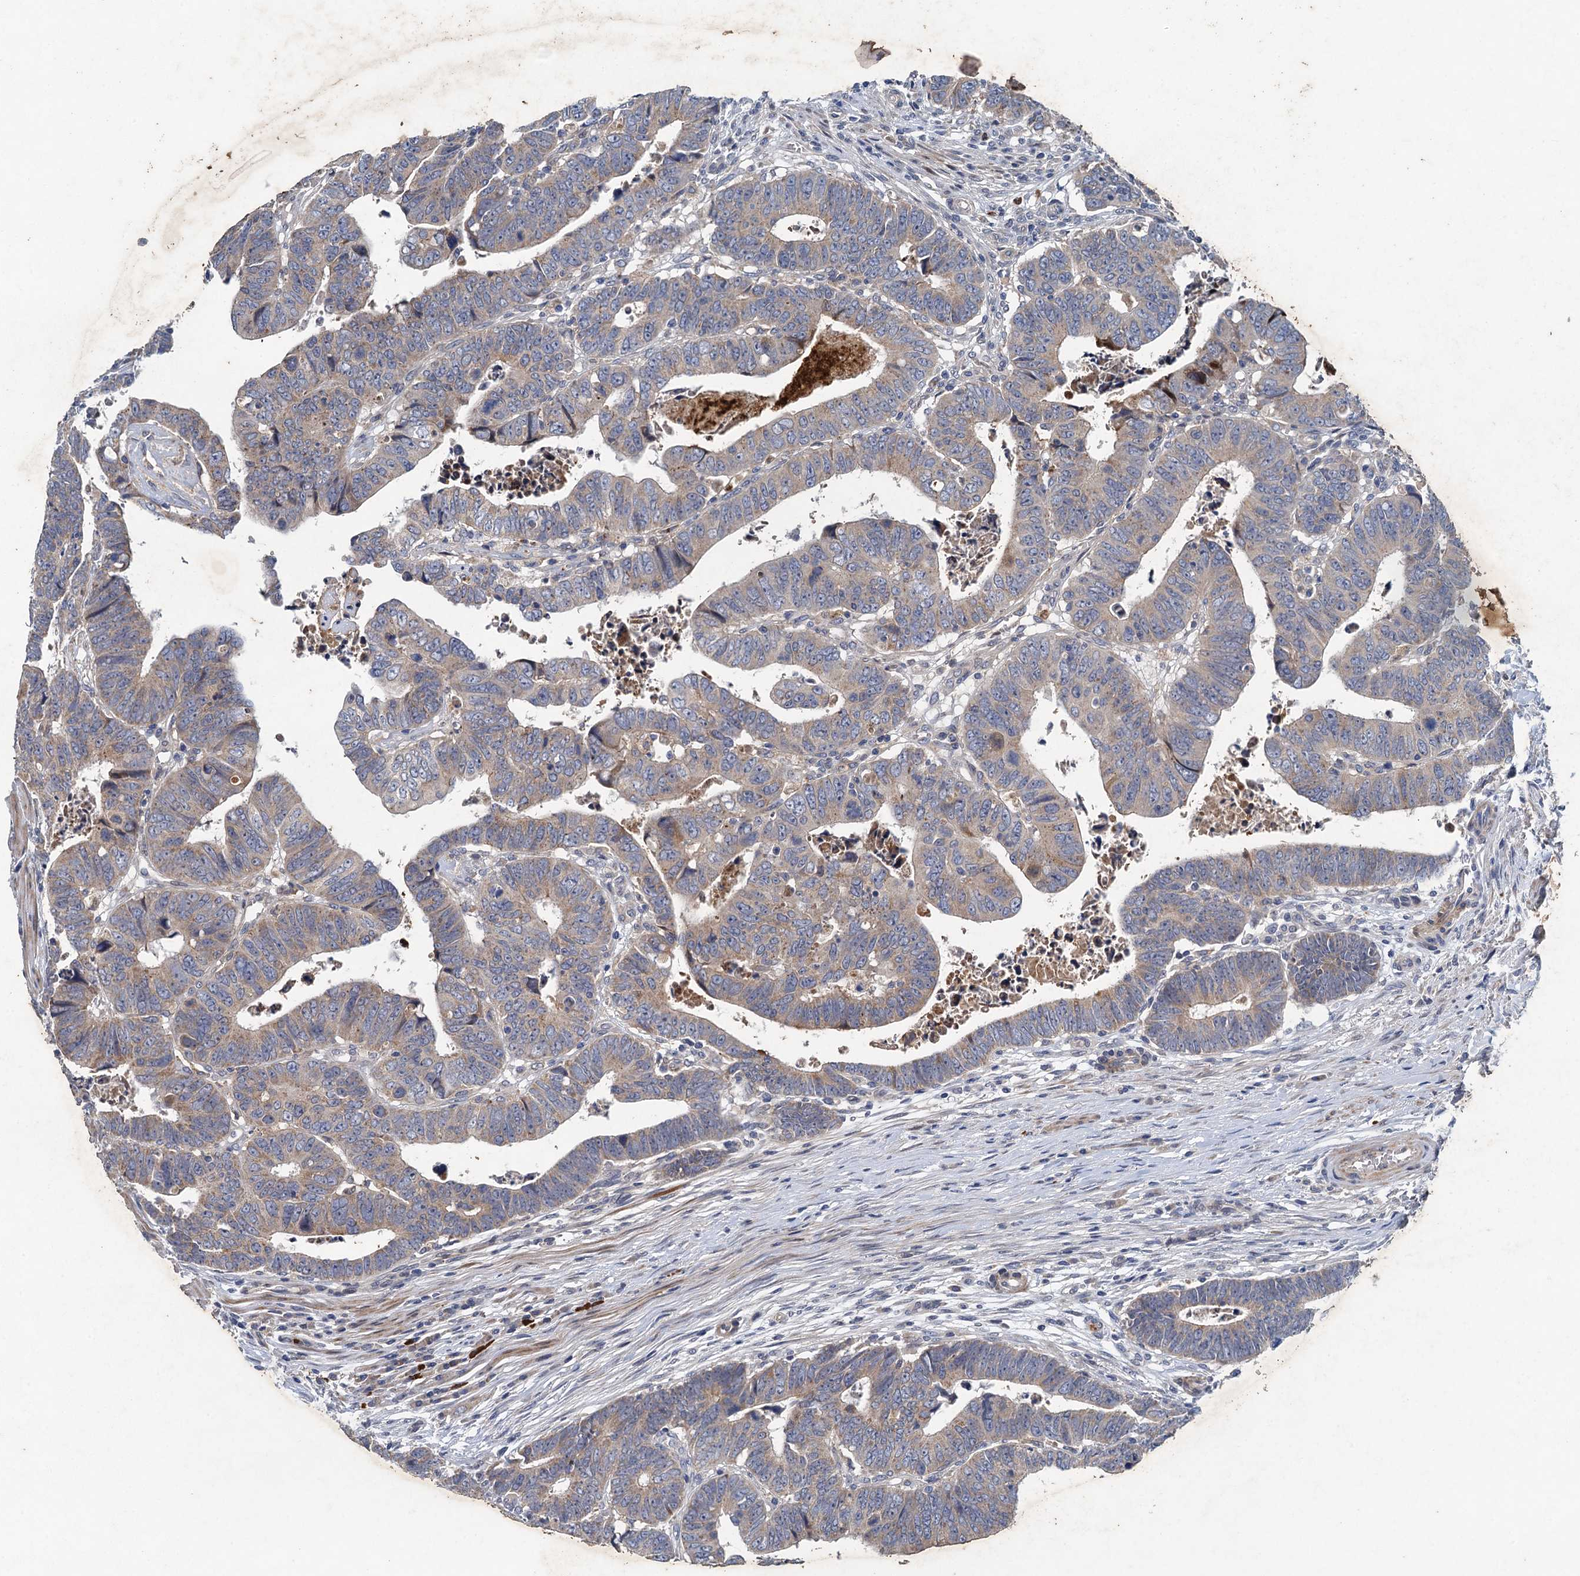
{"staining": {"intensity": "weak", "quantity": ">75%", "location": "cytoplasmic/membranous"}, "tissue": "colorectal cancer", "cell_type": "Tumor cells", "image_type": "cancer", "snomed": [{"axis": "morphology", "description": "Normal tissue, NOS"}, {"axis": "morphology", "description": "Adenocarcinoma, NOS"}, {"axis": "topography", "description": "Rectum"}], "caption": "Weak cytoplasmic/membranous protein positivity is present in approximately >75% of tumor cells in colorectal cancer.", "gene": "TPCN1", "patient": {"sex": "female", "age": 65}}